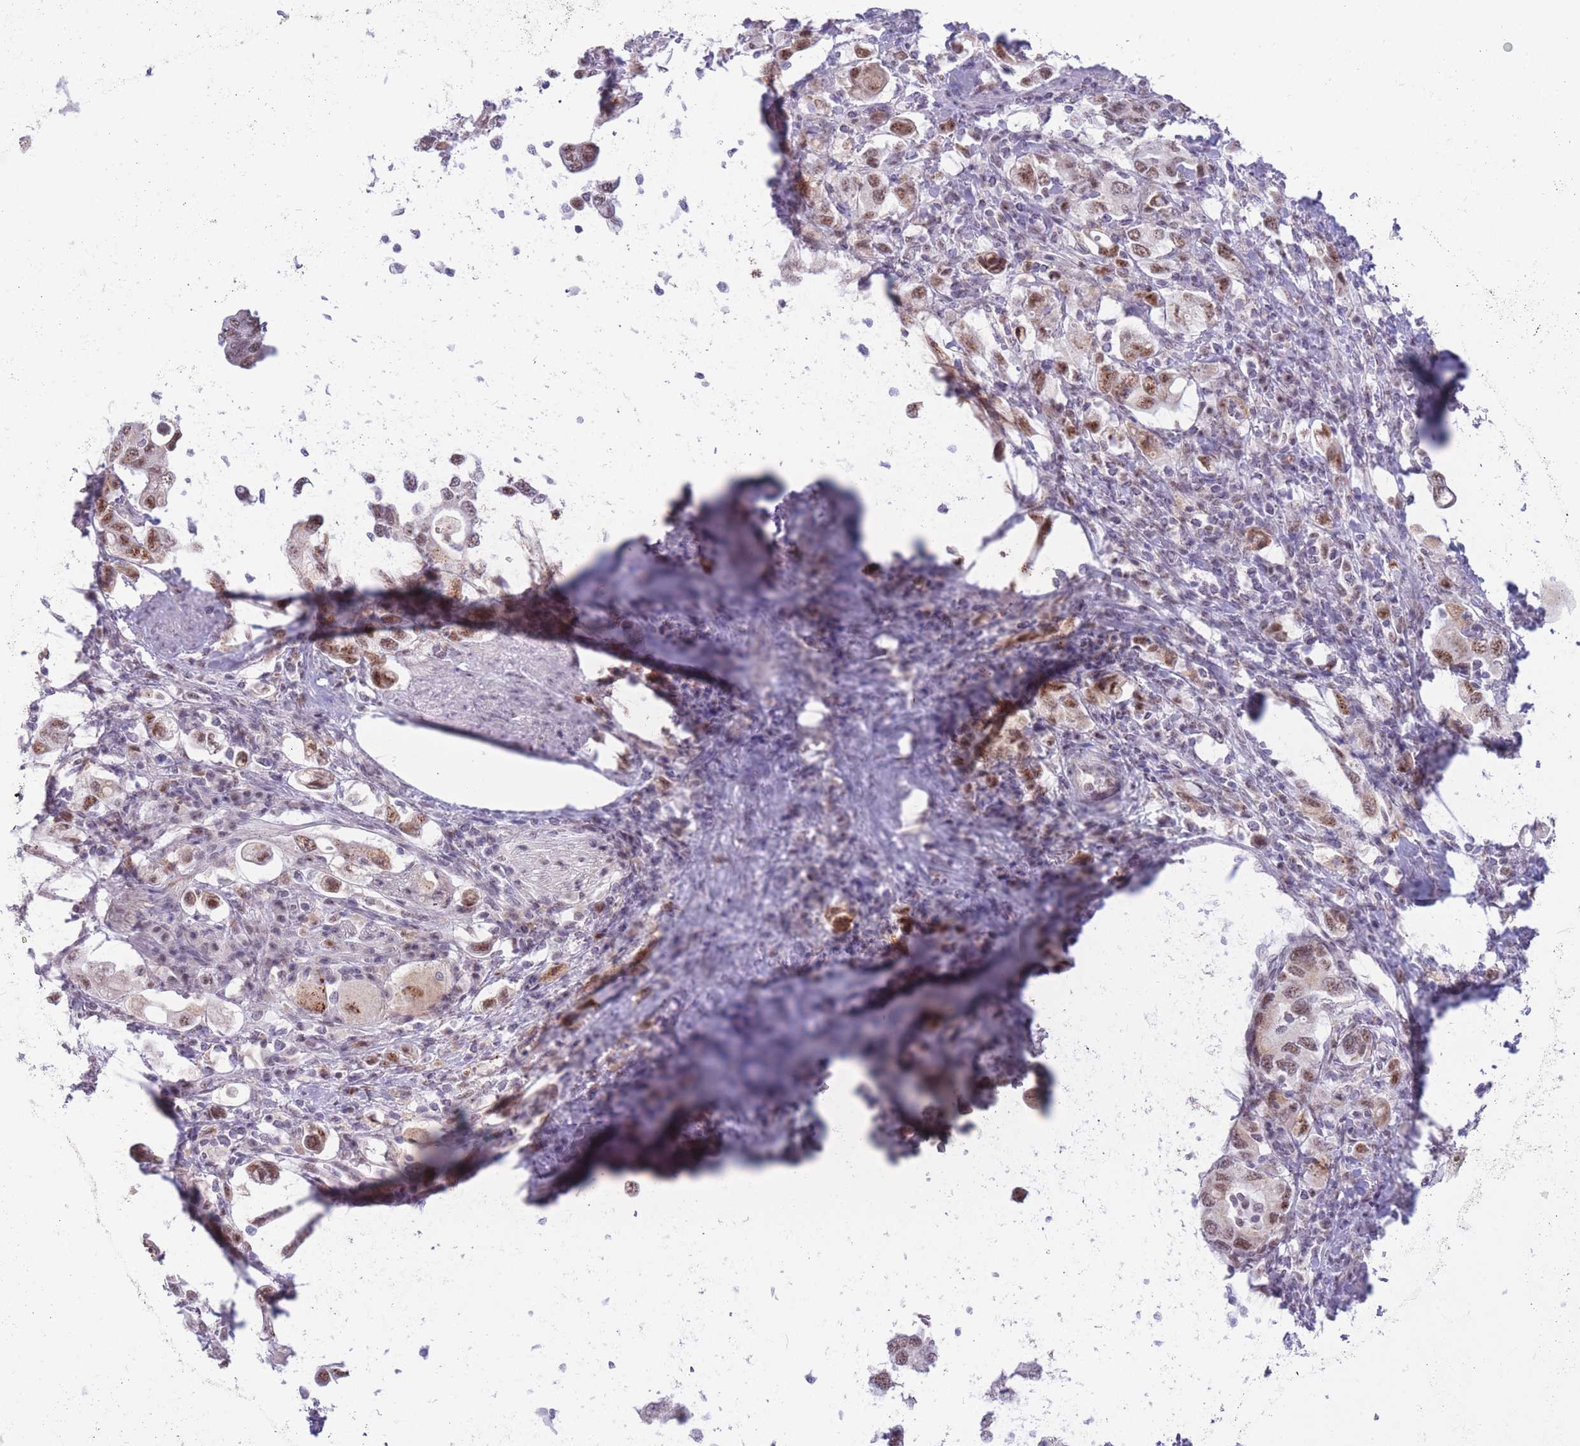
{"staining": {"intensity": "moderate", "quantity": ">75%", "location": "nuclear"}, "tissue": "stomach cancer", "cell_type": "Tumor cells", "image_type": "cancer", "snomed": [{"axis": "morphology", "description": "Adenocarcinoma, NOS"}, {"axis": "topography", "description": "Stomach, upper"}, {"axis": "topography", "description": "Stomach"}], "caption": "Immunohistochemistry (IHC) (DAB (3,3'-diaminobenzidine)) staining of human stomach cancer (adenocarcinoma) reveals moderate nuclear protein positivity in about >75% of tumor cells.", "gene": "CYP2B6", "patient": {"sex": "male", "age": 62}}